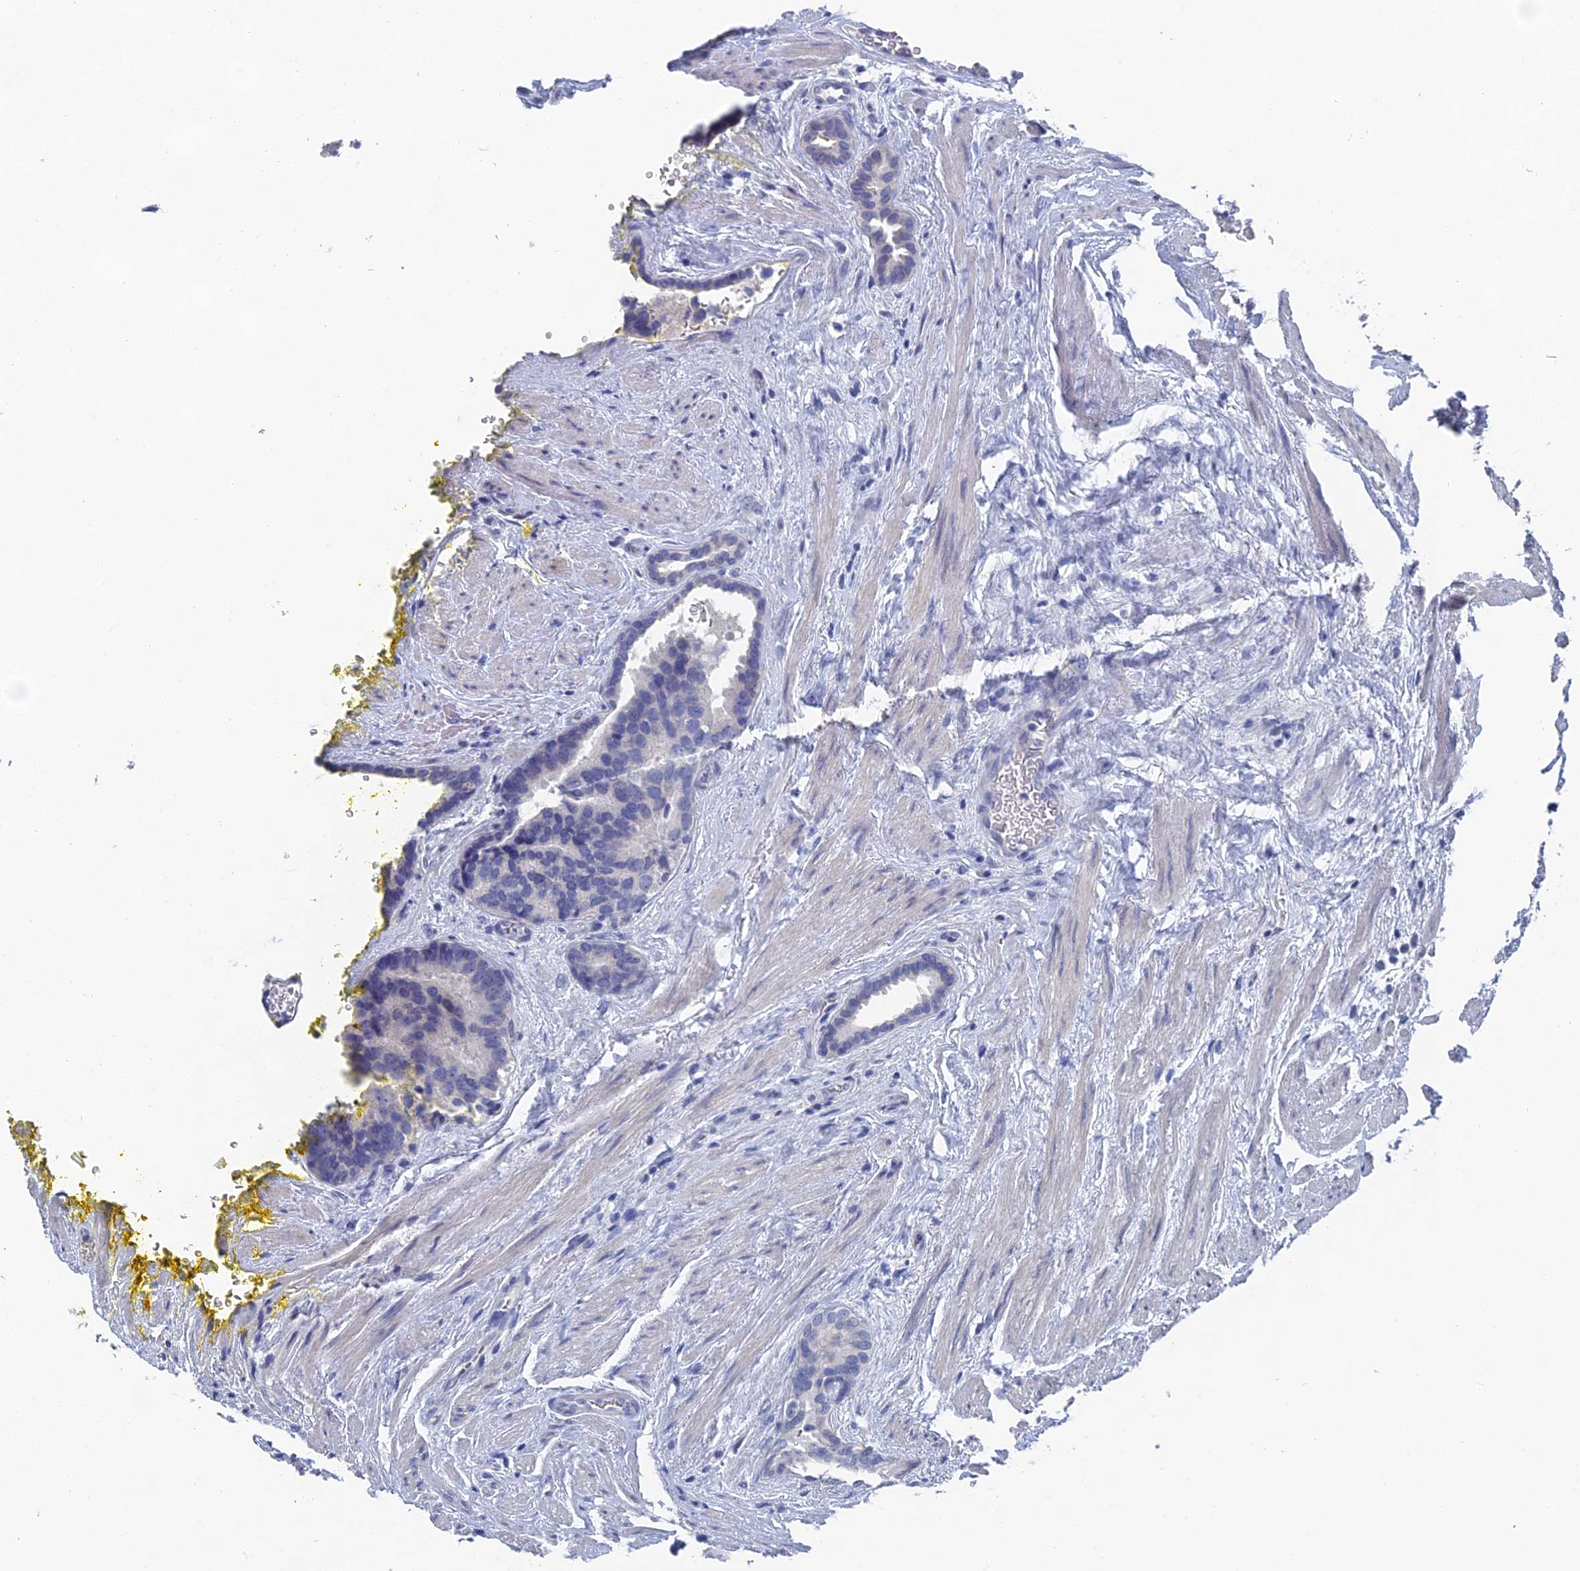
{"staining": {"intensity": "negative", "quantity": "none", "location": "none"}, "tissue": "prostate cancer", "cell_type": "Tumor cells", "image_type": "cancer", "snomed": [{"axis": "morphology", "description": "Adenocarcinoma, Low grade"}, {"axis": "topography", "description": "Prostate"}], "caption": "A high-resolution image shows IHC staining of prostate cancer (adenocarcinoma (low-grade)), which shows no significant expression in tumor cells.", "gene": "GFAP", "patient": {"sex": "male", "age": 71}}